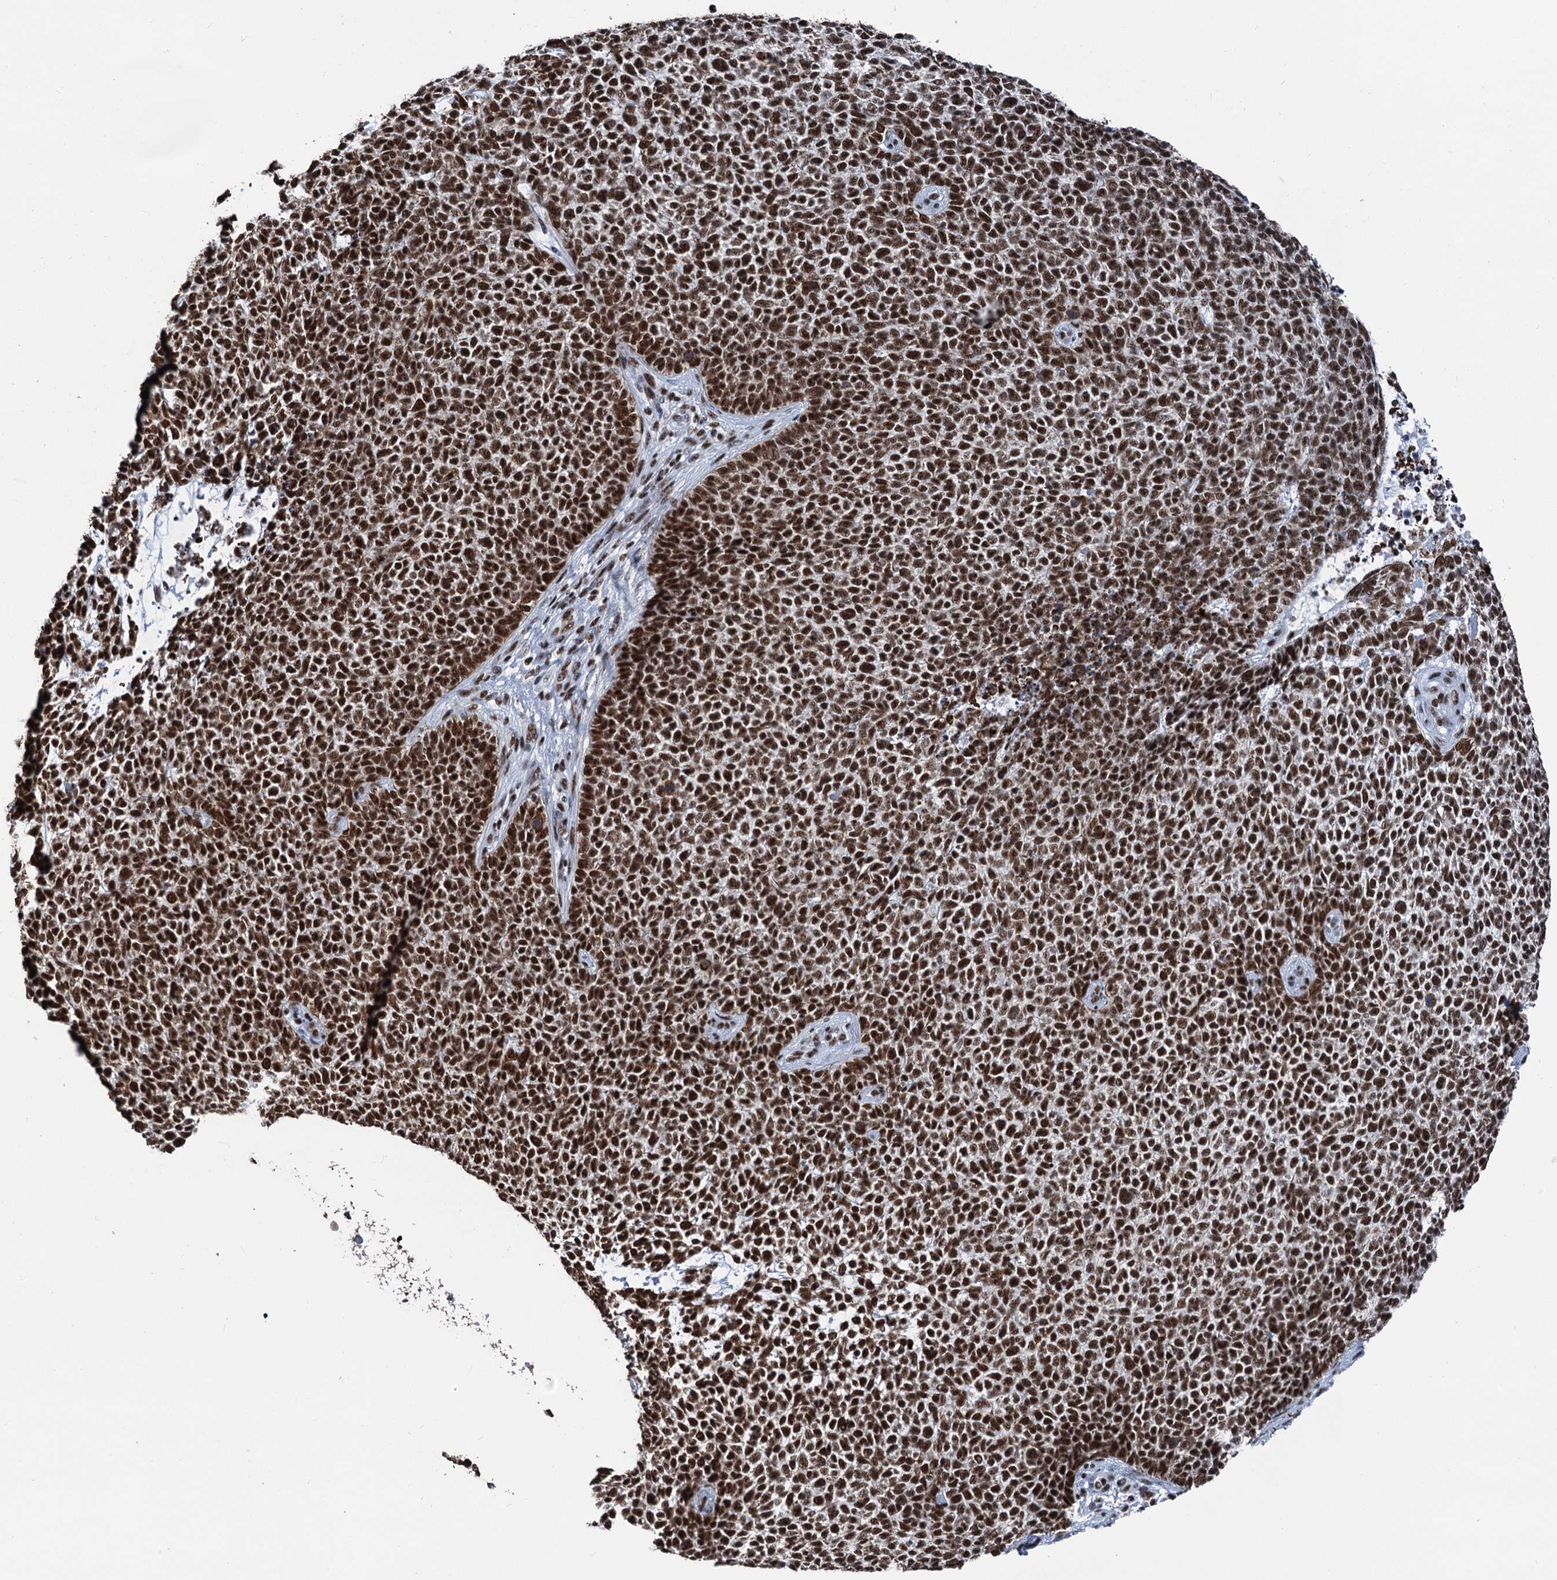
{"staining": {"intensity": "strong", "quantity": ">75%", "location": "nuclear"}, "tissue": "skin cancer", "cell_type": "Tumor cells", "image_type": "cancer", "snomed": [{"axis": "morphology", "description": "Basal cell carcinoma"}, {"axis": "topography", "description": "Skin"}], "caption": "A photomicrograph of human skin cancer stained for a protein reveals strong nuclear brown staining in tumor cells.", "gene": "DDX23", "patient": {"sex": "female", "age": 84}}